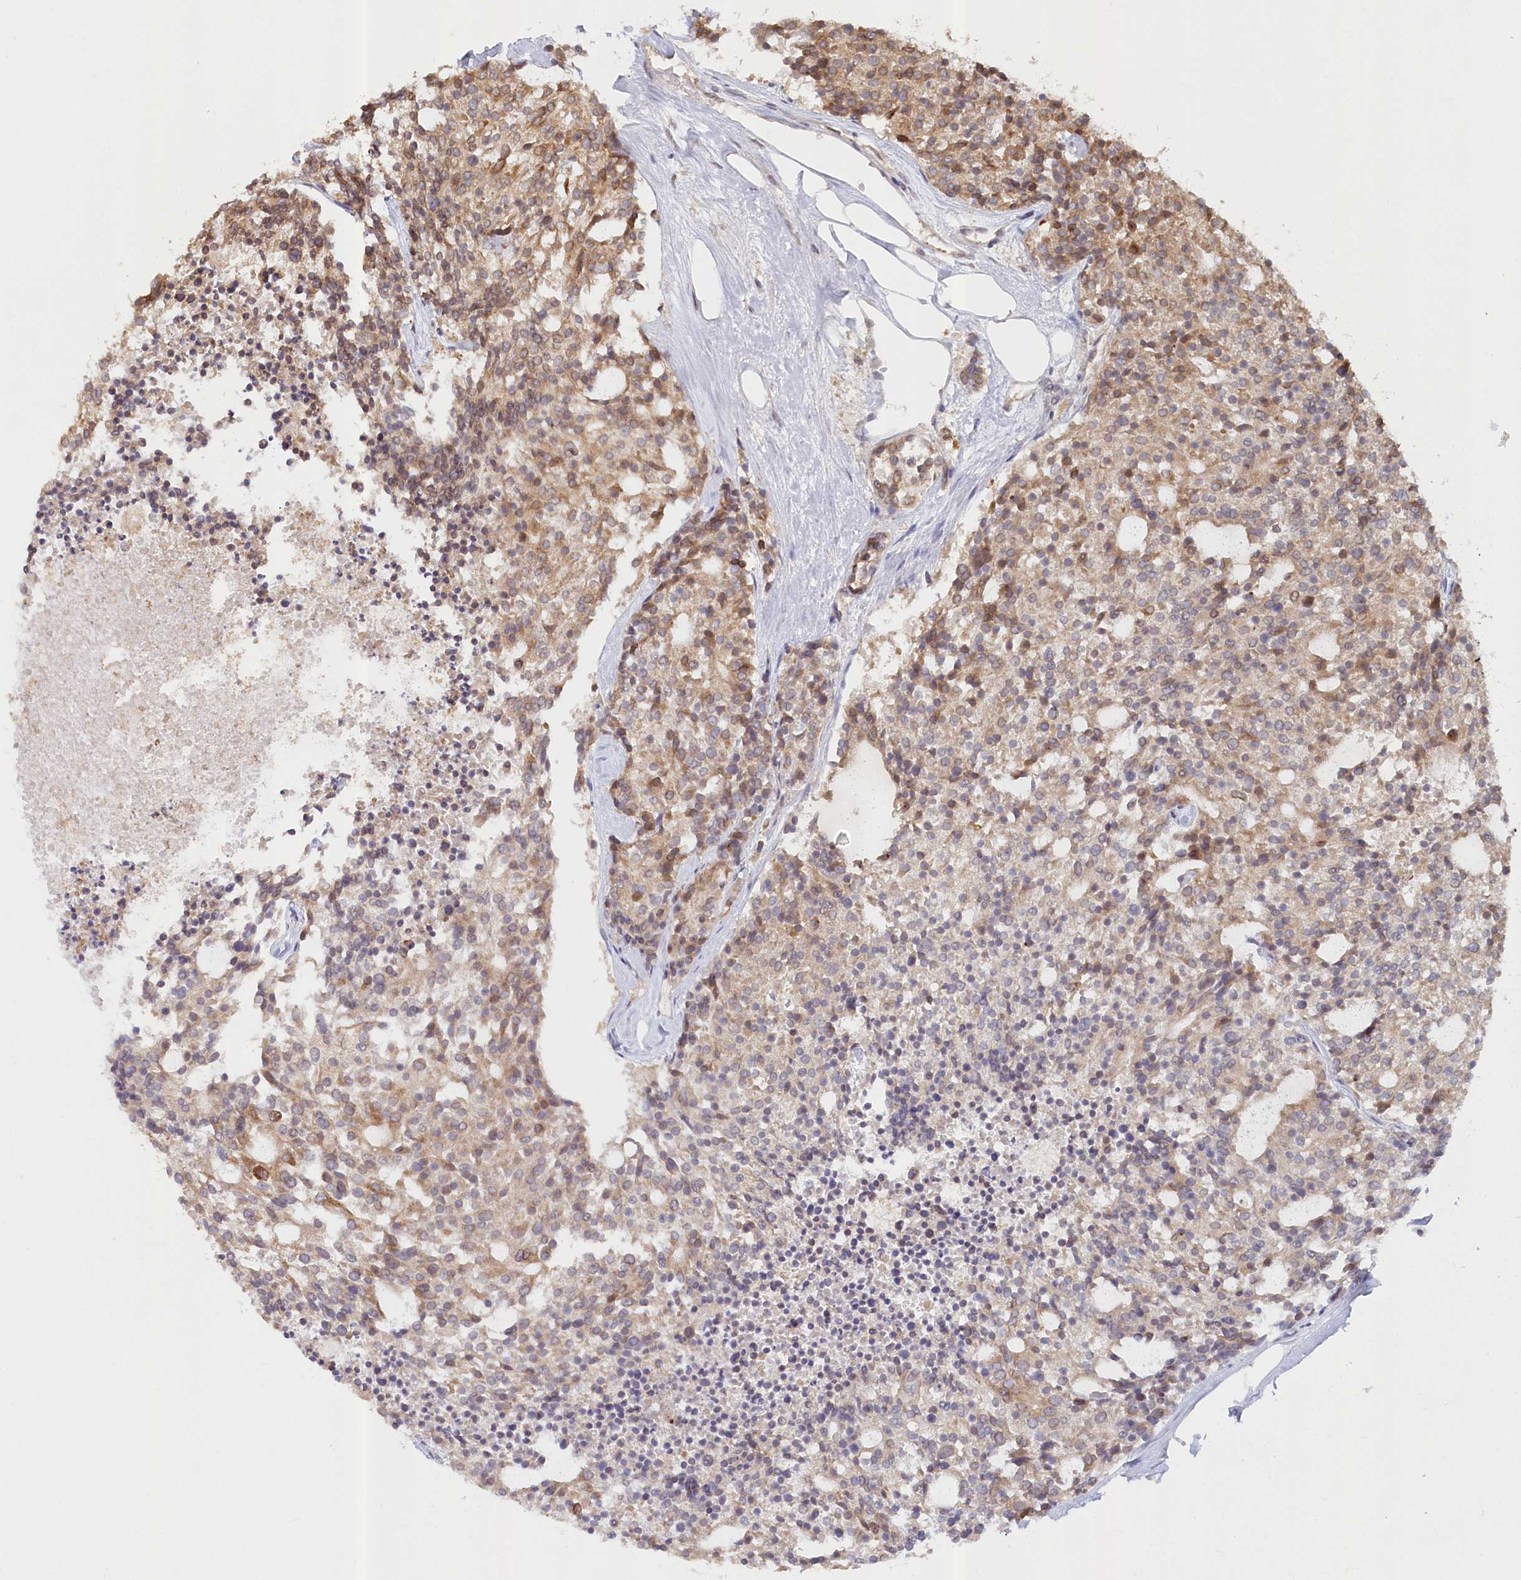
{"staining": {"intensity": "moderate", "quantity": ">75%", "location": "cytoplasmic/membranous"}, "tissue": "carcinoid", "cell_type": "Tumor cells", "image_type": "cancer", "snomed": [{"axis": "morphology", "description": "Carcinoid, malignant, NOS"}, {"axis": "topography", "description": "Pancreas"}], "caption": "Carcinoid tissue exhibits moderate cytoplasmic/membranous expression in approximately >75% of tumor cells, visualized by immunohistochemistry.", "gene": "PAIP2", "patient": {"sex": "female", "age": 54}}